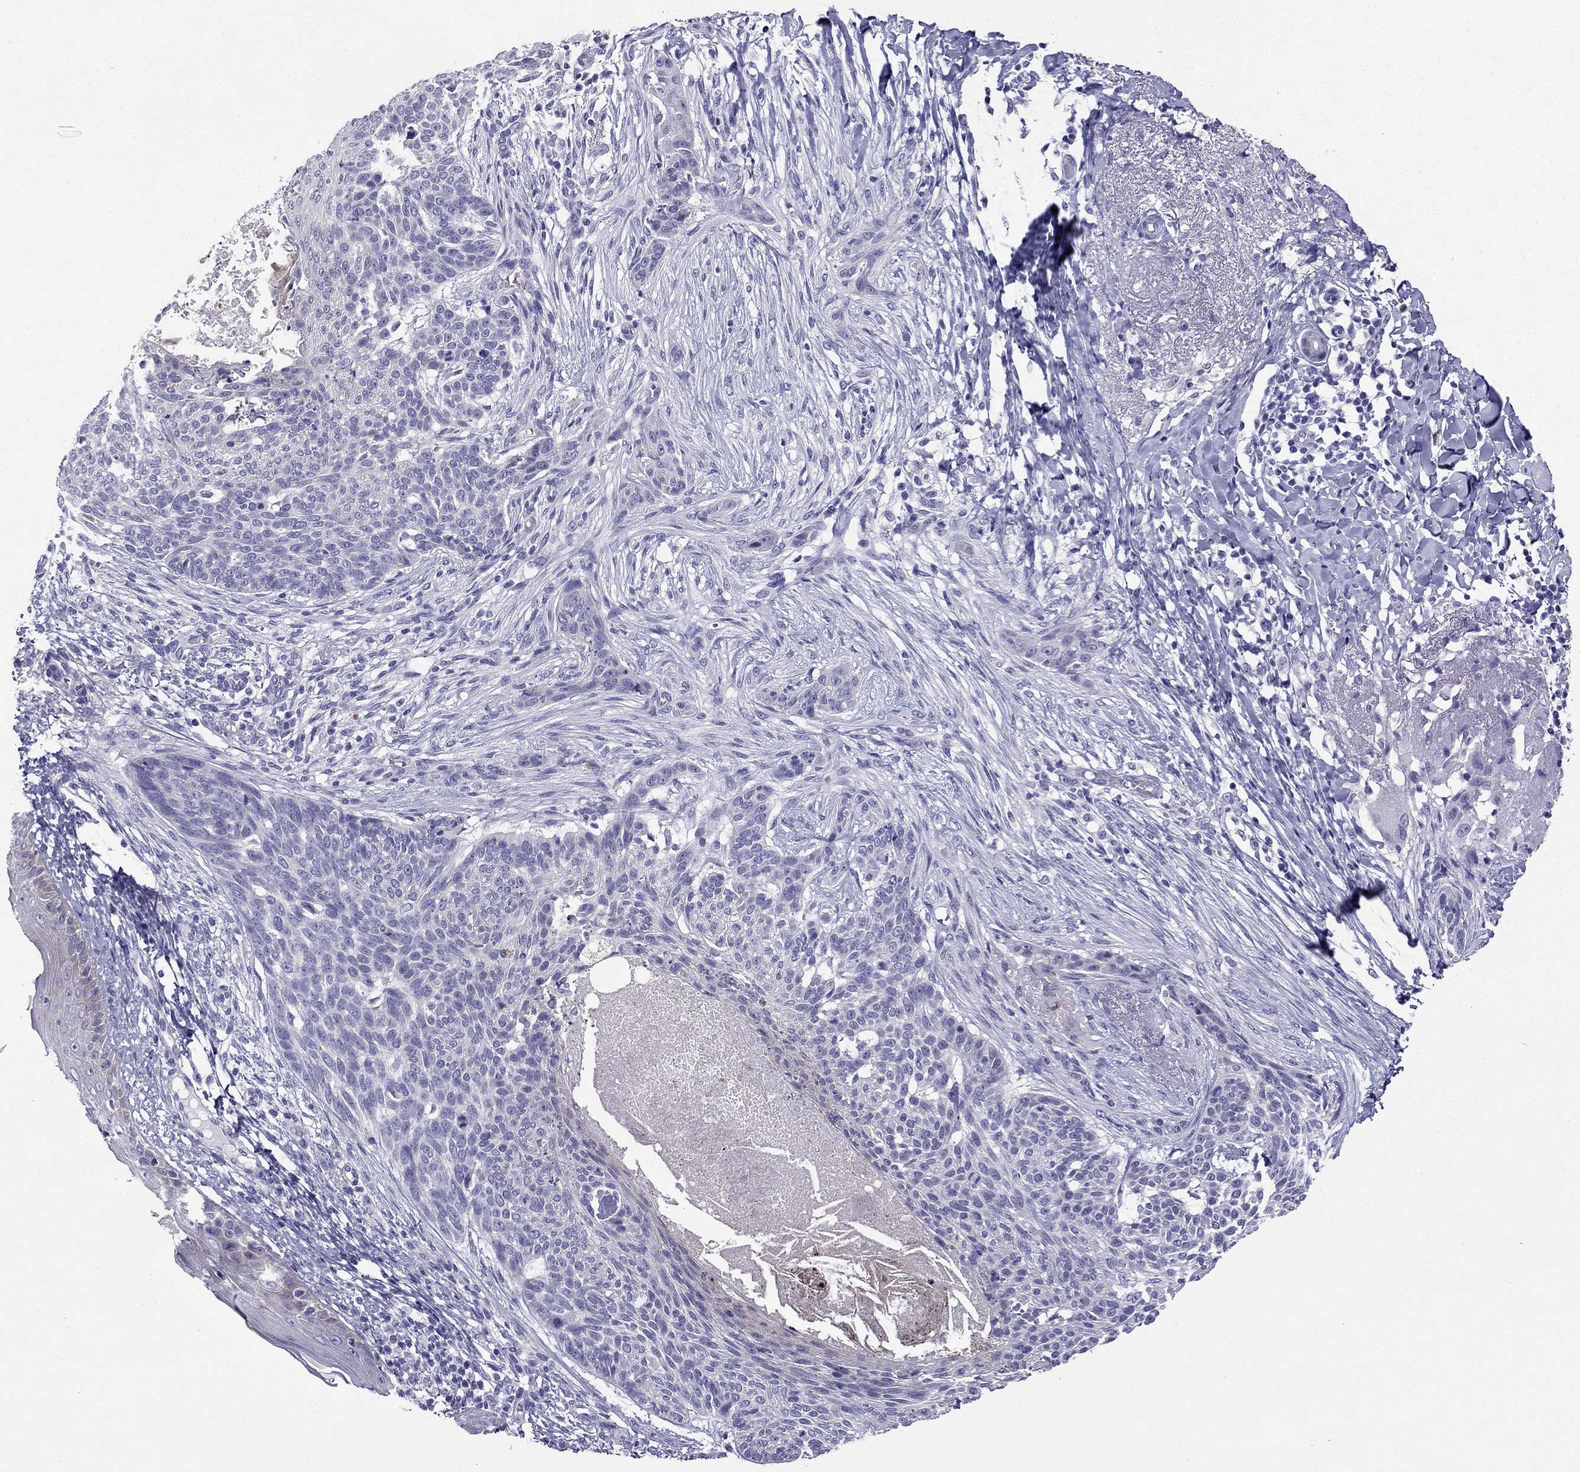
{"staining": {"intensity": "negative", "quantity": "none", "location": "none"}, "tissue": "skin cancer", "cell_type": "Tumor cells", "image_type": "cancer", "snomed": [{"axis": "morphology", "description": "Normal tissue, NOS"}, {"axis": "morphology", "description": "Basal cell carcinoma"}, {"axis": "topography", "description": "Skin"}], "caption": "Immunohistochemistry image of neoplastic tissue: human skin basal cell carcinoma stained with DAB shows no significant protein positivity in tumor cells.", "gene": "KCNJ10", "patient": {"sex": "male", "age": 84}}